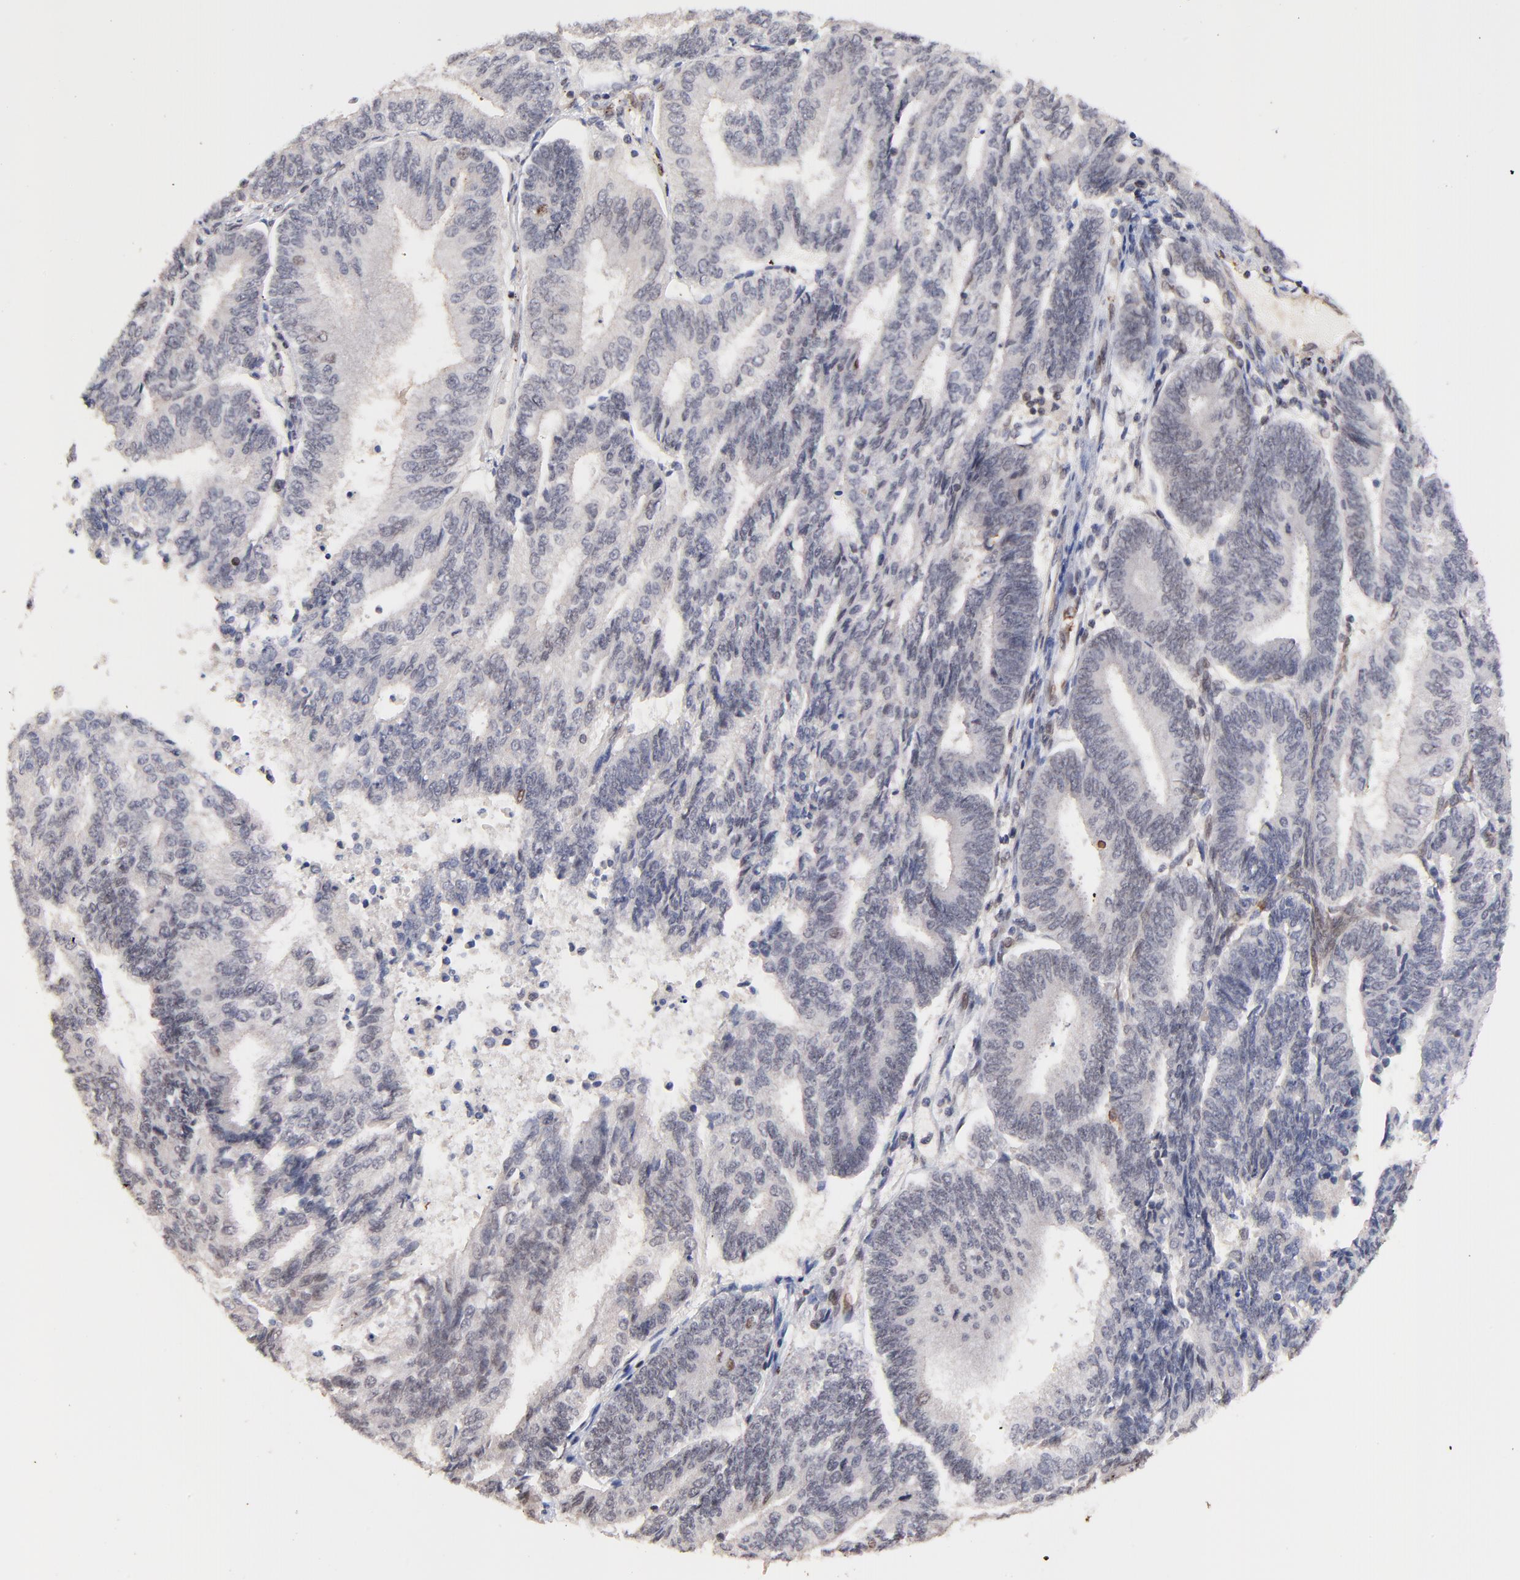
{"staining": {"intensity": "weak", "quantity": "<25%", "location": "nuclear"}, "tissue": "endometrial cancer", "cell_type": "Tumor cells", "image_type": "cancer", "snomed": [{"axis": "morphology", "description": "Adenocarcinoma, NOS"}, {"axis": "topography", "description": "Endometrium"}], "caption": "High power microscopy micrograph of an immunohistochemistry micrograph of endometrial adenocarcinoma, revealing no significant expression in tumor cells.", "gene": "ZFP92", "patient": {"sex": "female", "age": 55}}